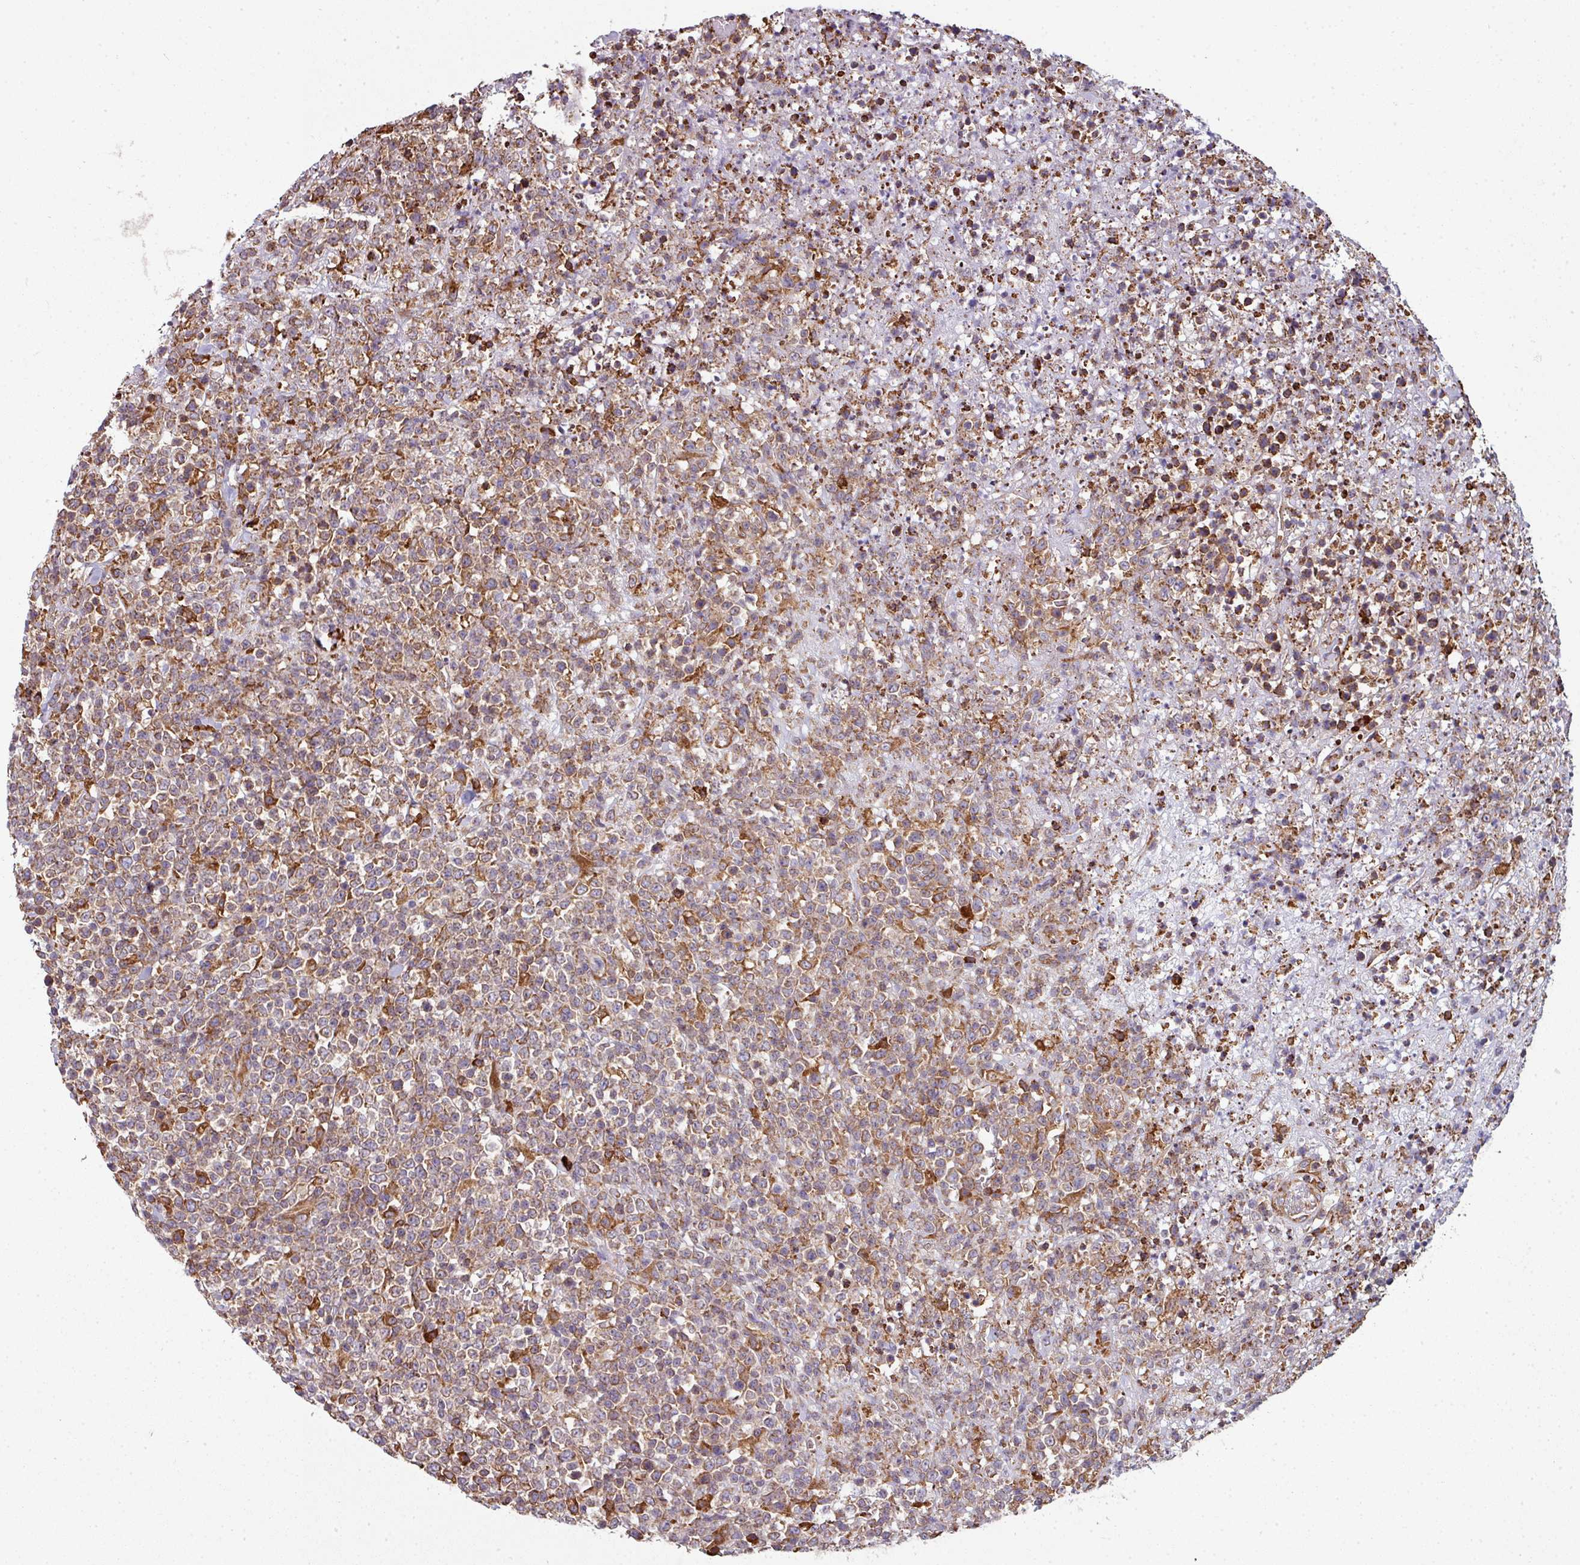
{"staining": {"intensity": "moderate", "quantity": ">75%", "location": "cytoplasmic/membranous"}, "tissue": "lymphoma", "cell_type": "Tumor cells", "image_type": "cancer", "snomed": [{"axis": "morphology", "description": "Malignant lymphoma, non-Hodgkin's type, High grade"}, {"axis": "topography", "description": "Colon"}], "caption": "An IHC image of neoplastic tissue is shown. Protein staining in brown shows moderate cytoplasmic/membranous positivity in malignant lymphoma, non-Hodgkin's type (high-grade) within tumor cells. (DAB = brown stain, brightfield microscopy at high magnification).", "gene": "FAT4", "patient": {"sex": "female", "age": 53}}